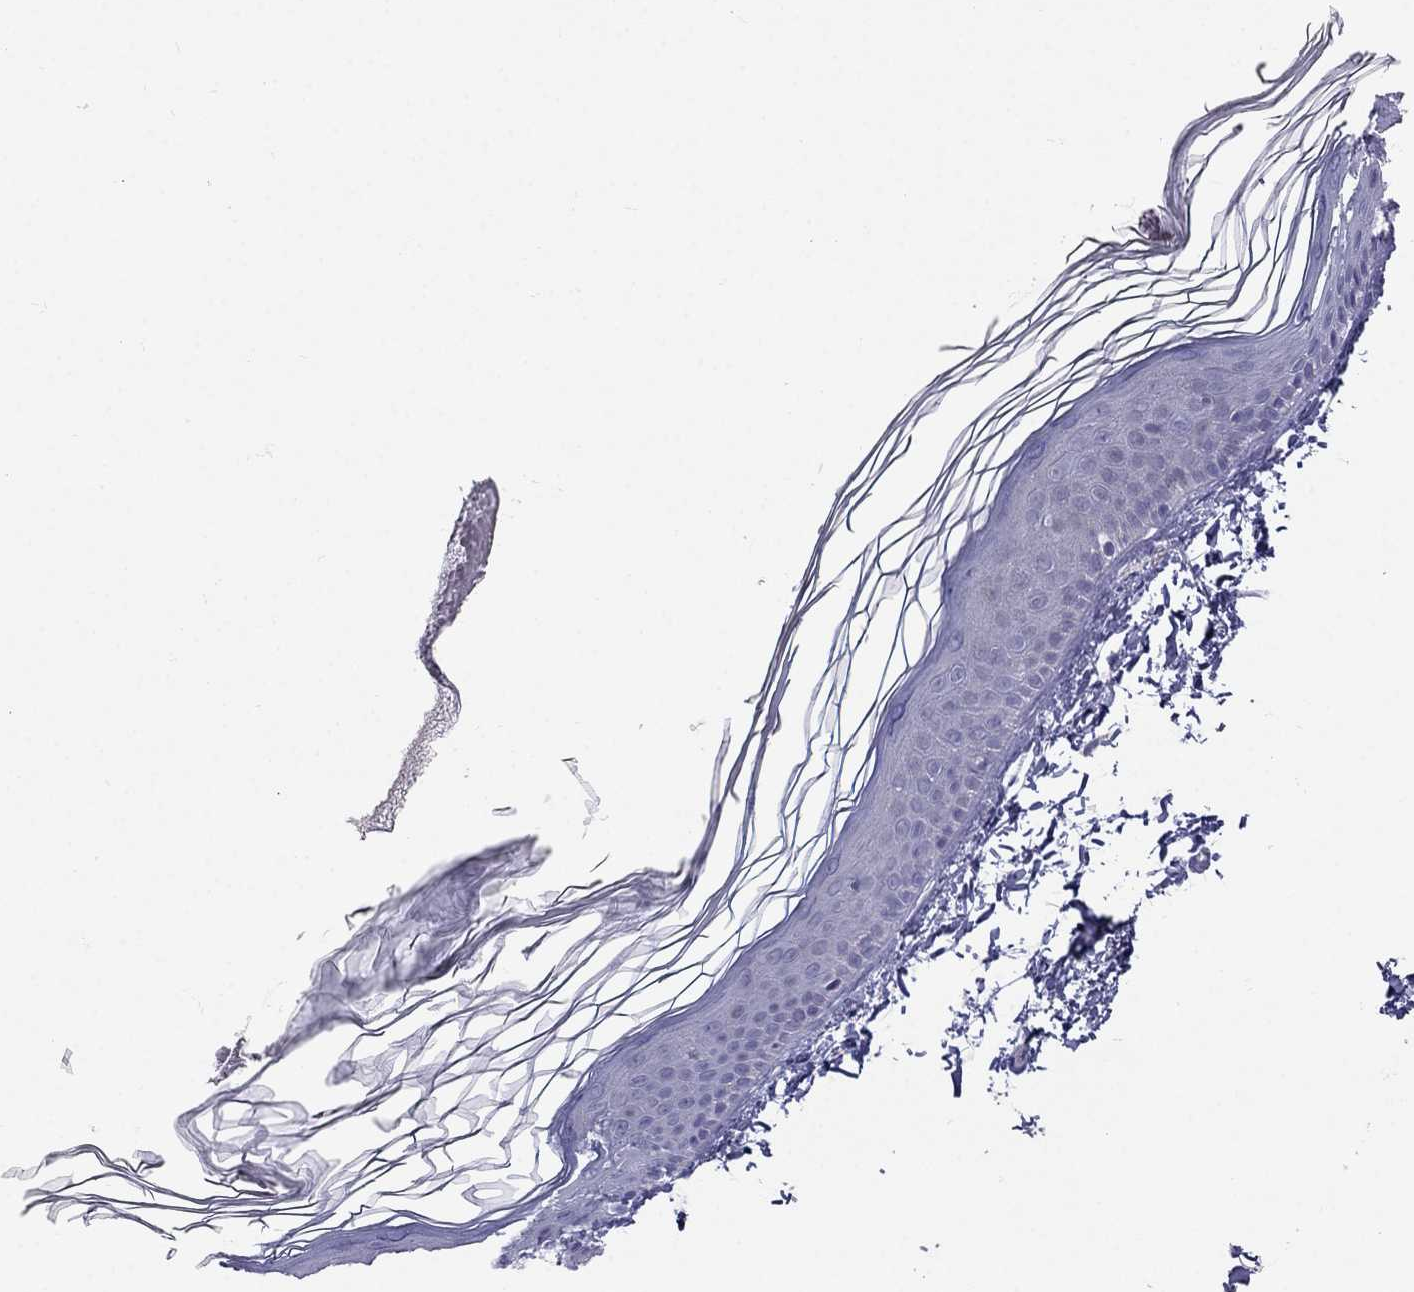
{"staining": {"intensity": "negative", "quantity": "none", "location": "none"}, "tissue": "skin", "cell_type": "Fibroblasts", "image_type": "normal", "snomed": [{"axis": "morphology", "description": "Normal tissue, NOS"}, {"axis": "topography", "description": "Skin"}], "caption": "The photomicrograph reveals no staining of fibroblasts in benign skin. The staining is performed using DAB (3,3'-diaminobenzidine) brown chromogen with nuclei counter-stained in using hematoxylin.", "gene": "RFLNA", "patient": {"sex": "female", "age": 62}}